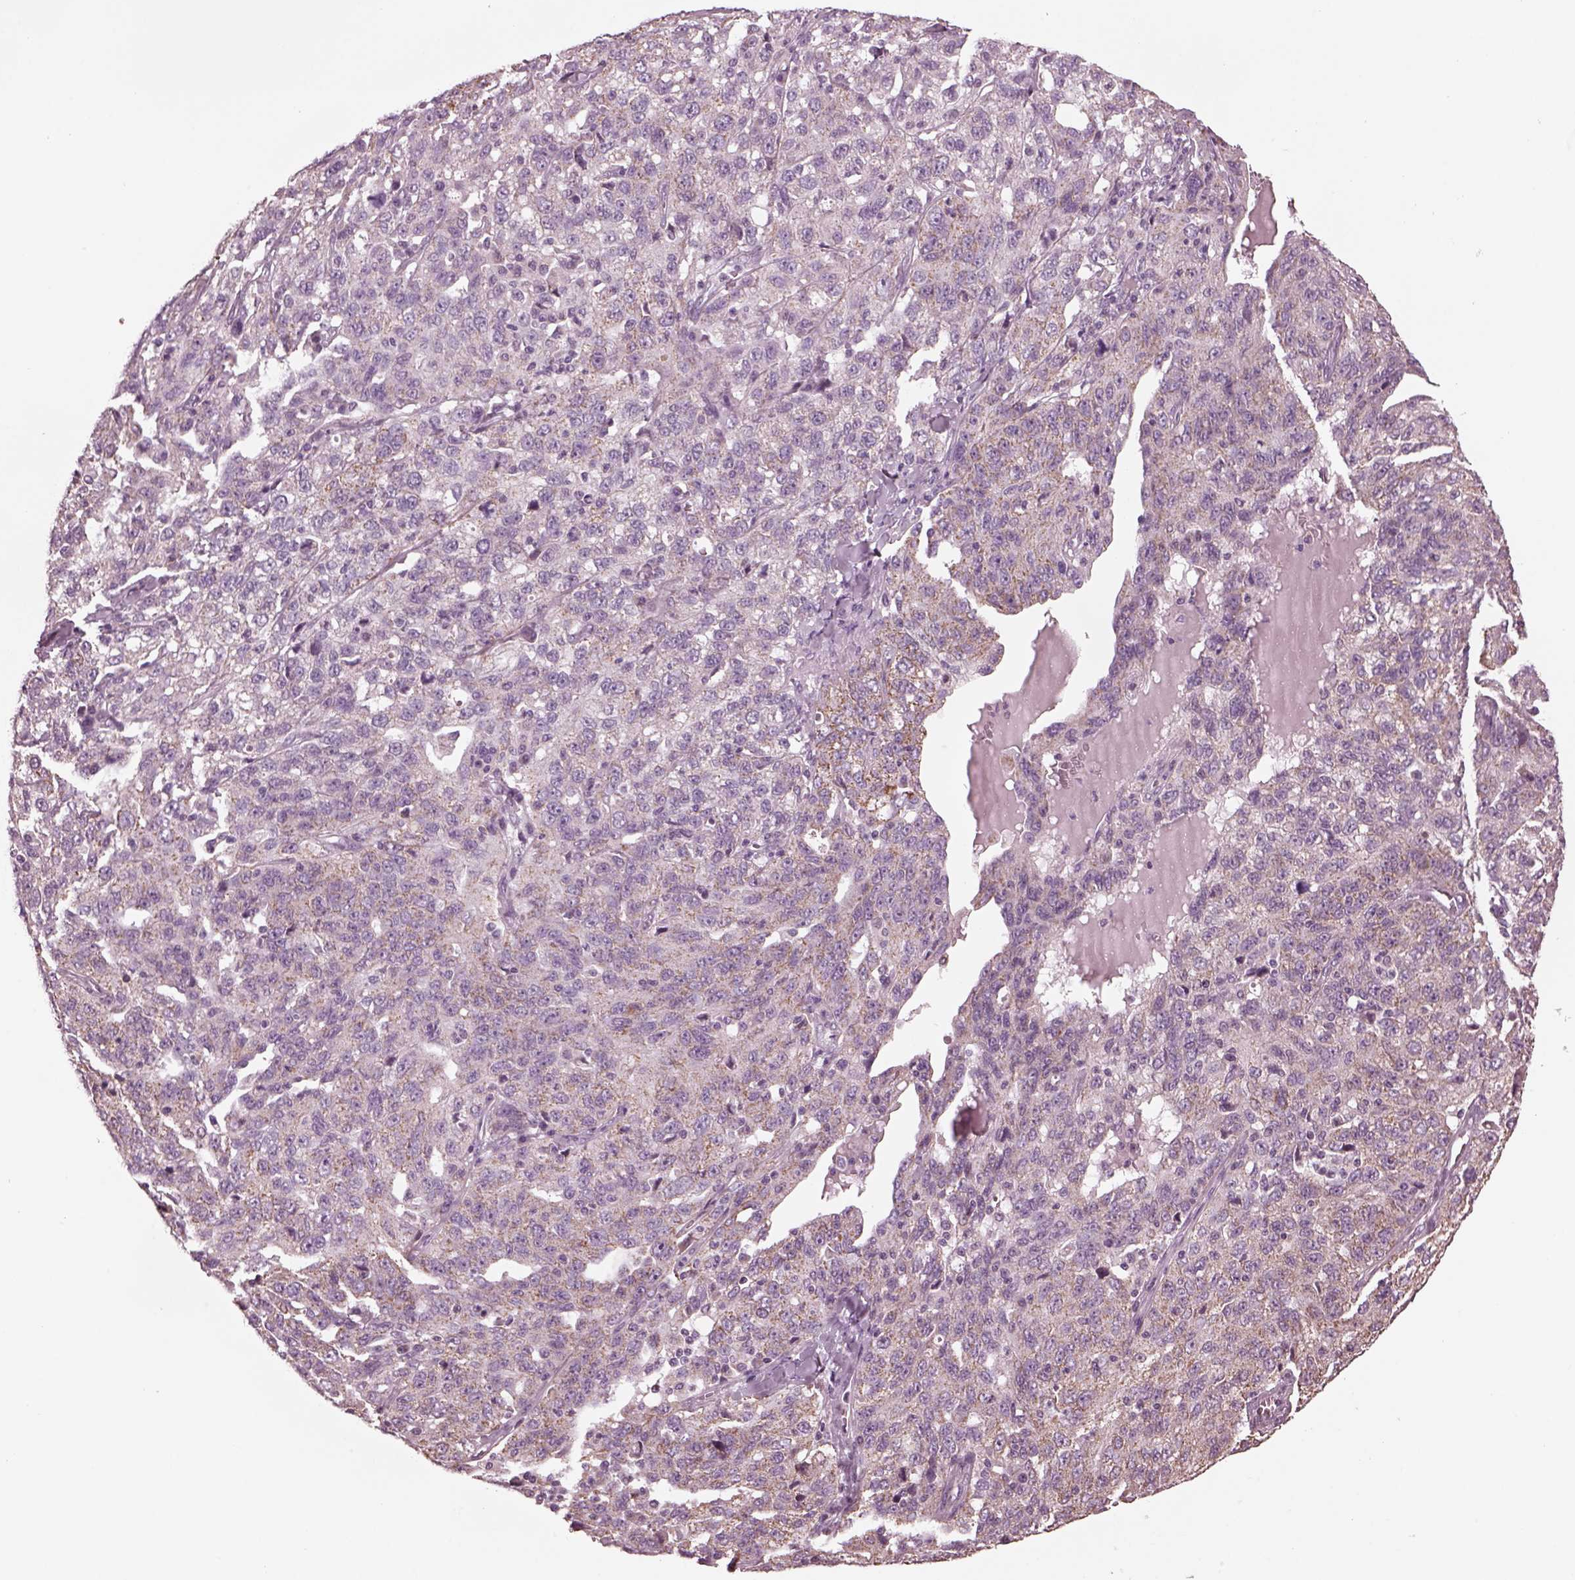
{"staining": {"intensity": "weak", "quantity": "<25%", "location": "cytoplasmic/membranous"}, "tissue": "ovarian cancer", "cell_type": "Tumor cells", "image_type": "cancer", "snomed": [{"axis": "morphology", "description": "Cystadenocarcinoma, serous, NOS"}, {"axis": "topography", "description": "Ovary"}], "caption": "The micrograph demonstrates no significant expression in tumor cells of ovarian cancer (serous cystadenocarcinoma).", "gene": "CELSR3", "patient": {"sex": "female", "age": 71}}